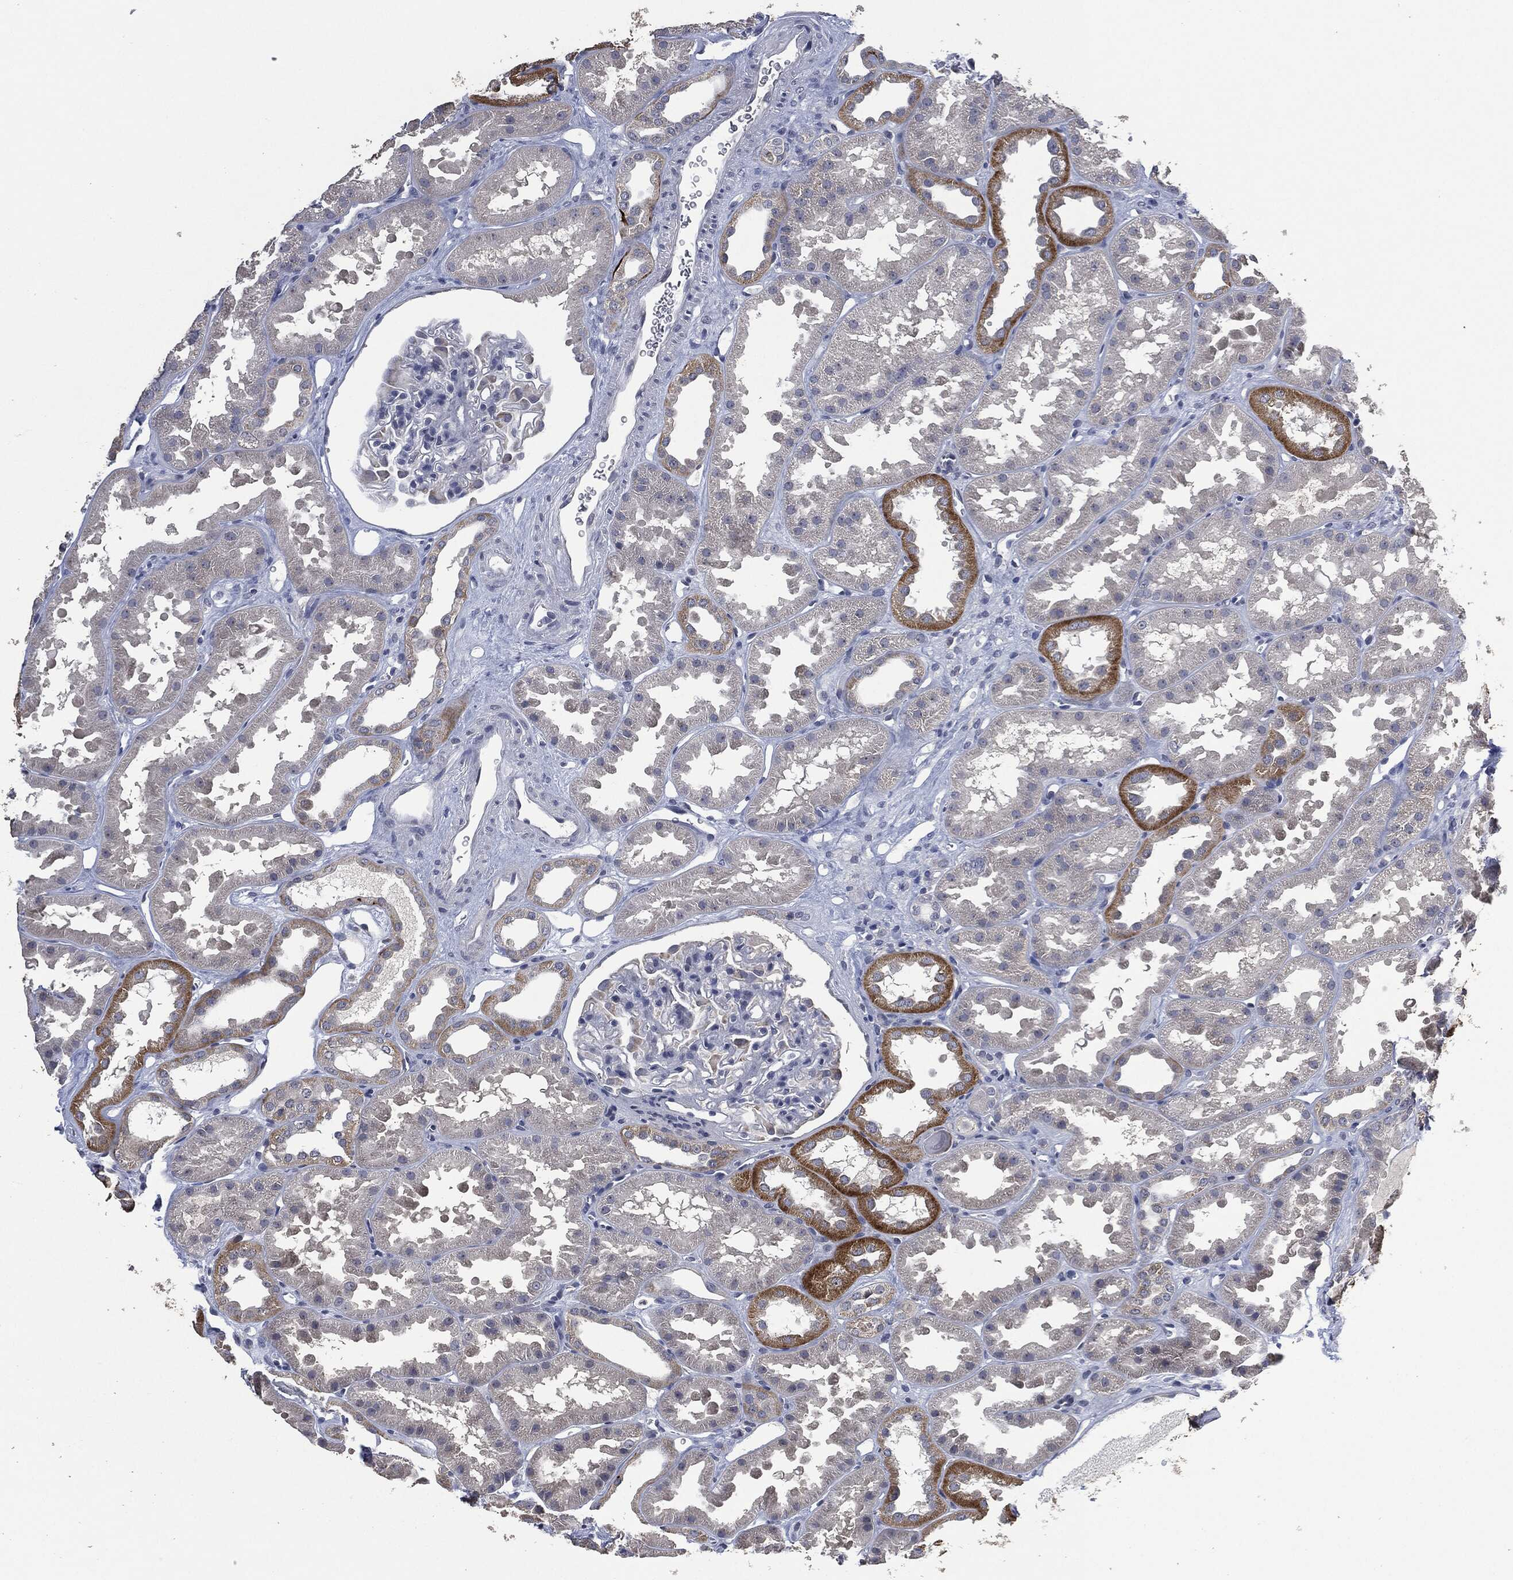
{"staining": {"intensity": "negative", "quantity": "none", "location": "none"}, "tissue": "kidney", "cell_type": "Cells in glomeruli", "image_type": "normal", "snomed": [{"axis": "morphology", "description": "Normal tissue, NOS"}, {"axis": "topography", "description": "Kidney"}], "caption": "Unremarkable kidney was stained to show a protein in brown. There is no significant expression in cells in glomeruli.", "gene": "IL1RN", "patient": {"sex": "male", "age": 61}}